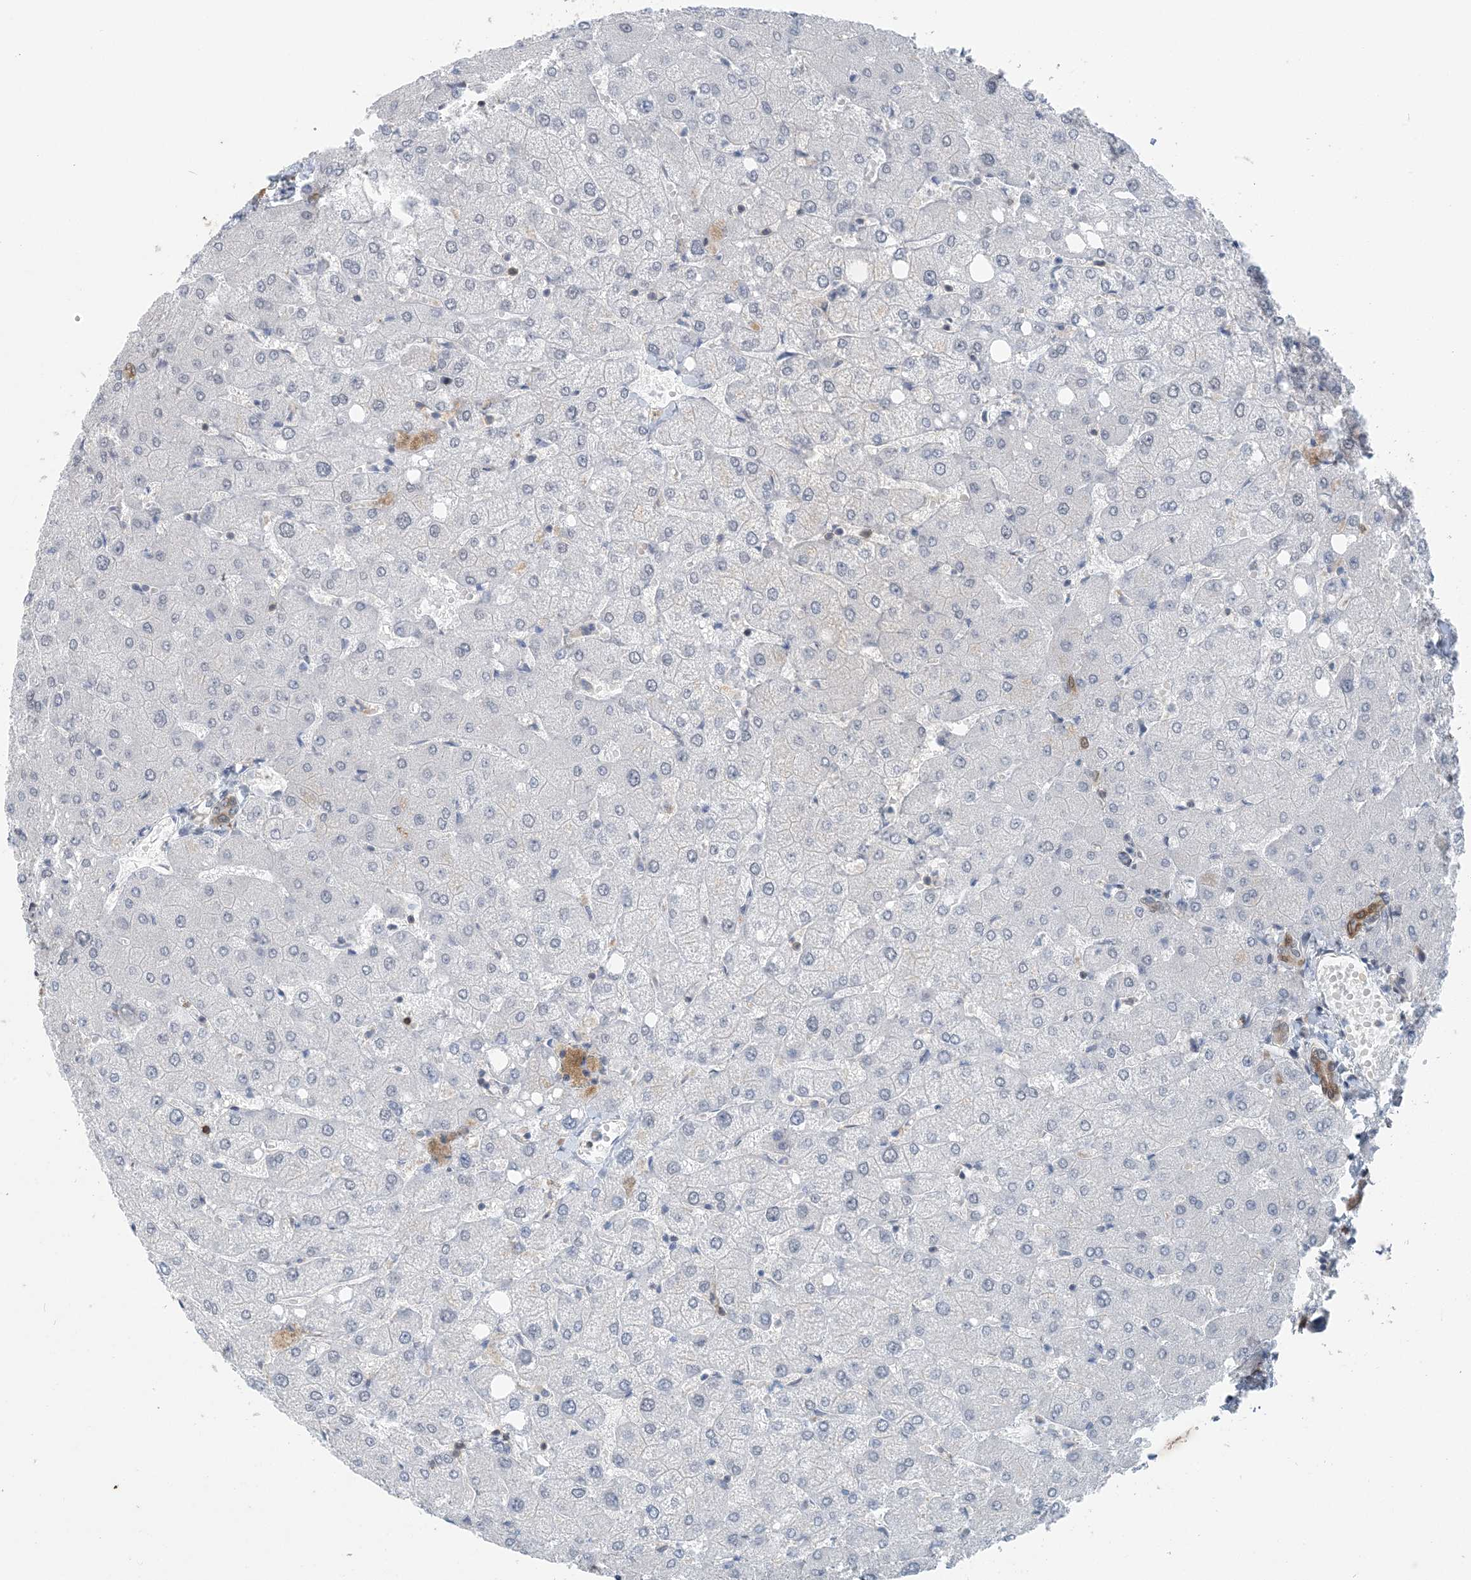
{"staining": {"intensity": "strong", "quantity": "25%-75%", "location": "cytoplasmic/membranous"}, "tissue": "liver", "cell_type": "Cholangiocytes", "image_type": "normal", "snomed": [{"axis": "morphology", "description": "Normal tissue, NOS"}, {"axis": "topography", "description": "Liver"}], "caption": "Protein positivity by immunohistochemistry (IHC) reveals strong cytoplasmic/membranous expression in approximately 25%-75% of cholangiocytes in normal liver.", "gene": "ZC3H12A", "patient": {"sex": "female", "age": 54}}